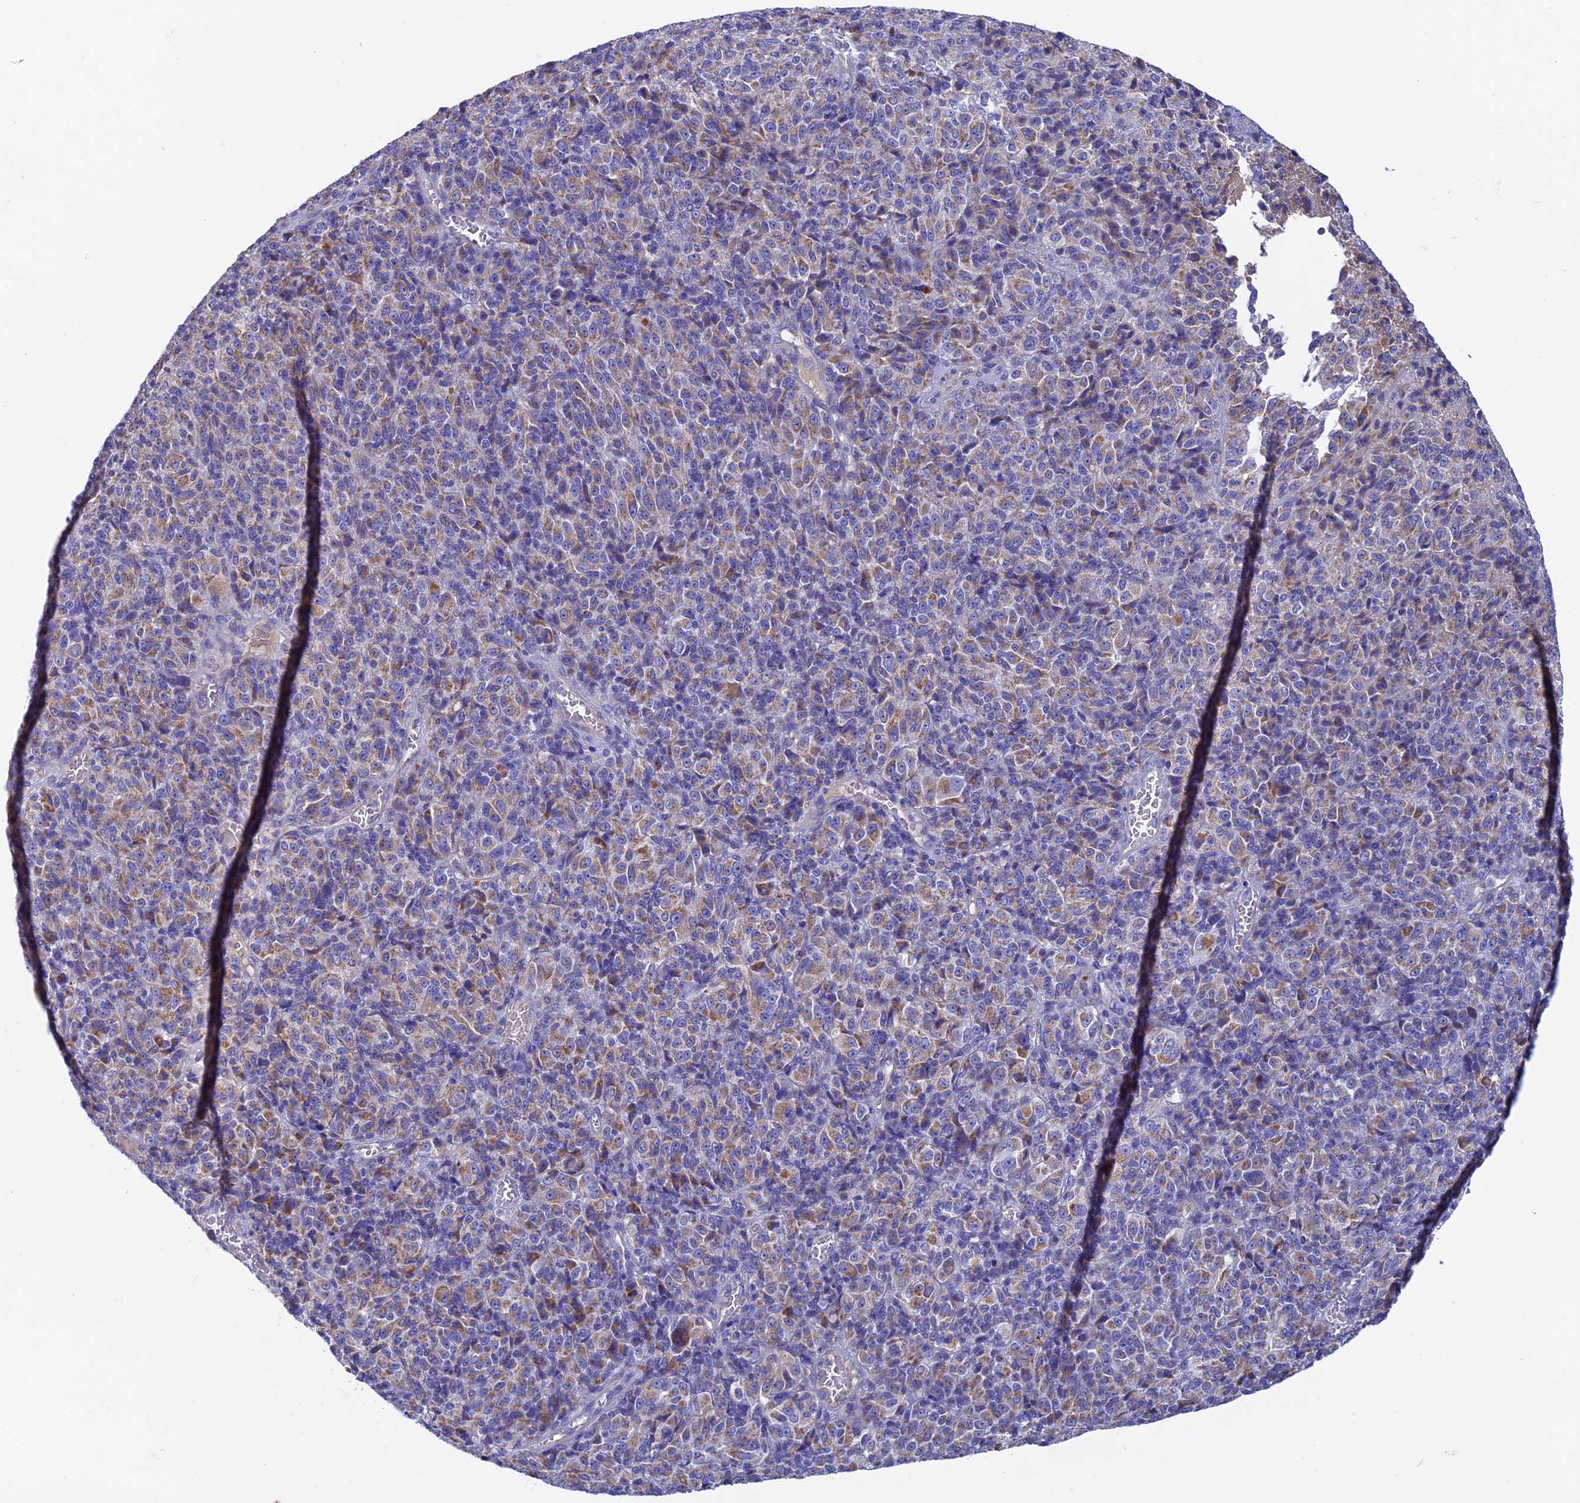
{"staining": {"intensity": "moderate", "quantity": ">75%", "location": "cytoplasmic/membranous"}, "tissue": "melanoma", "cell_type": "Tumor cells", "image_type": "cancer", "snomed": [{"axis": "morphology", "description": "Malignant melanoma, Metastatic site"}, {"axis": "topography", "description": "Brain"}], "caption": "An IHC micrograph of neoplastic tissue is shown. Protein staining in brown highlights moderate cytoplasmic/membranous positivity in malignant melanoma (metastatic site) within tumor cells.", "gene": "SLC15A5", "patient": {"sex": "female", "age": 56}}